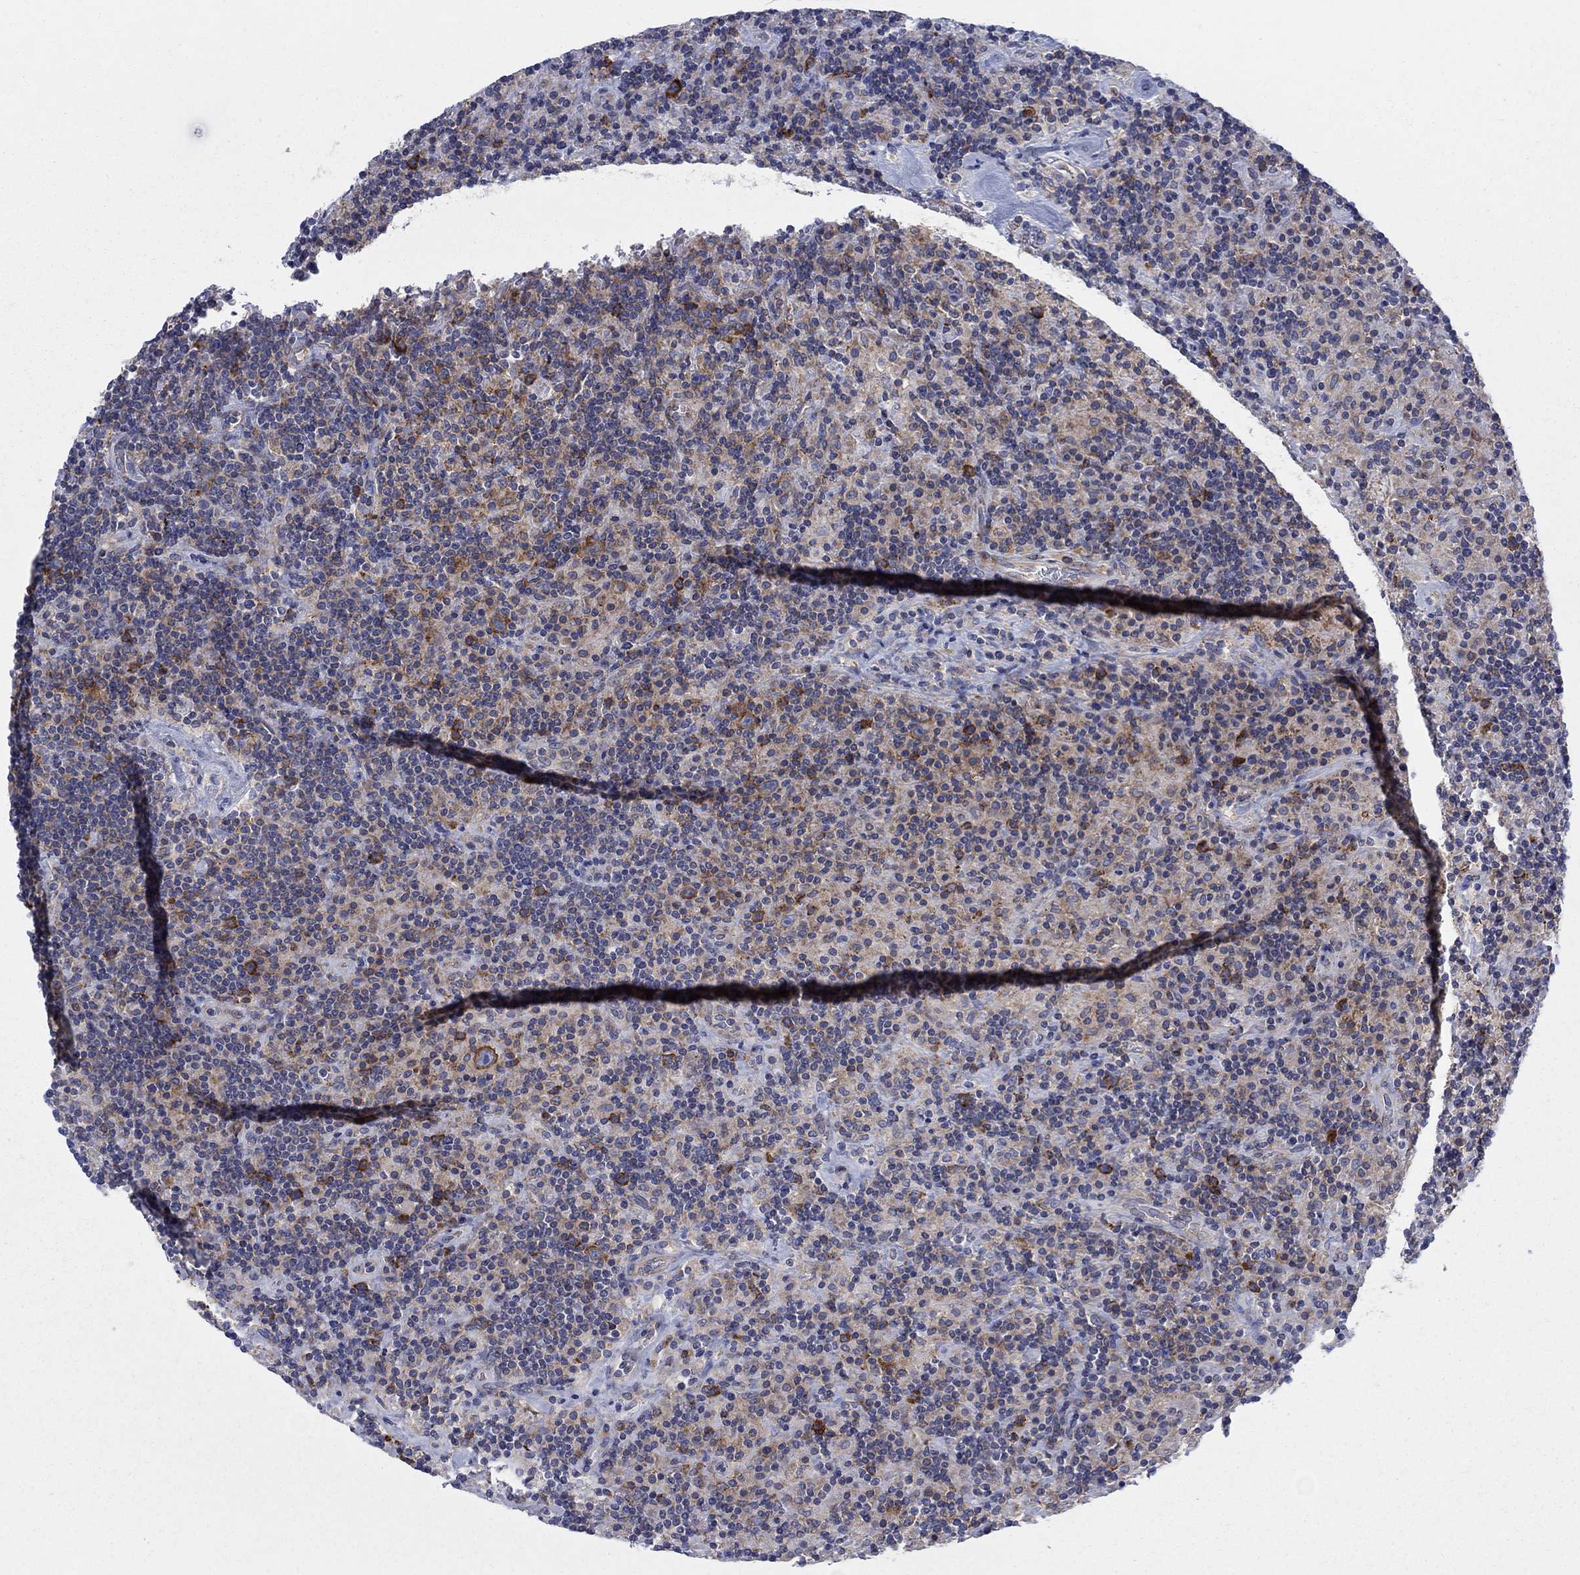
{"staining": {"intensity": "strong", "quantity": ">75%", "location": "cytoplasmic/membranous"}, "tissue": "lymphoma", "cell_type": "Tumor cells", "image_type": "cancer", "snomed": [{"axis": "morphology", "description": "Hodgkin's disease, NOS"}, {"axis": "topography", "description": "Lymph node"}], "caption": "Strong cytoplasmic/membranous positivity for a protein is identified in approximately >75% of tumor cells of Hodgkin's disease using IHC.", "gene": "TMEM59", "patient": {"sex": "male", "age": 70}}